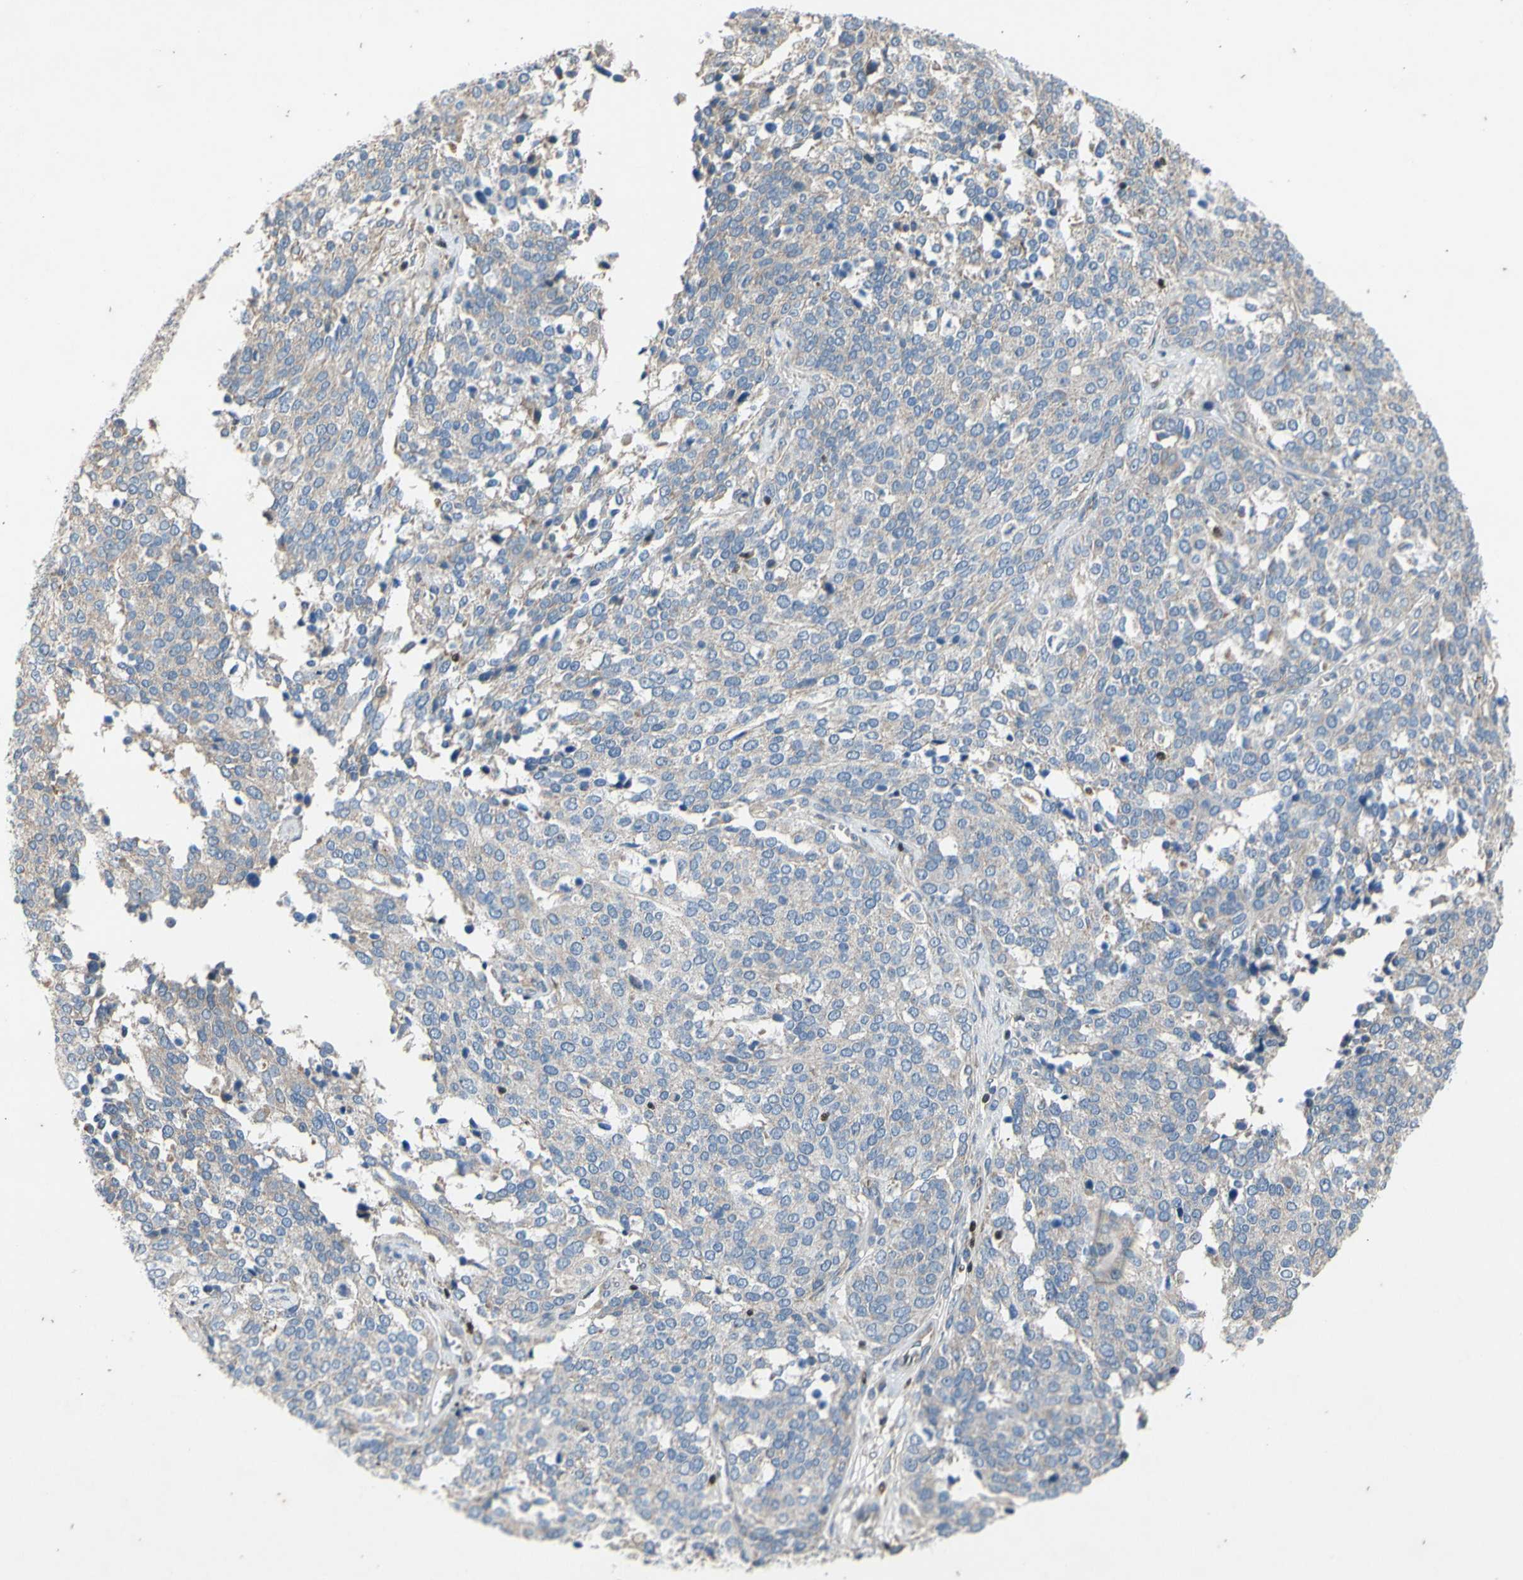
{"staining": {"intensity": "weak", "quantity": ">75%", "location": "cytoplasmic/membranous"}, "tissue": "ovarian cancer", "cell_type": "Tumor cells", "image_type": "cancer", "snomed": [{"axis": "morphology", "description": "Cystadenocarcinoma, serous, NOS"}, {"axis": "topography", "description": "Ovary"}], "caption": "A micrograph of serous cystadenocarcinoma (ovarian) stained for a protein displays weak cytoplasmic/membranous brown staining in tumor cells. (DAB IHC, brown staining for protein, blue staining for nuclei).", "gene": "TBX21", "patient": {"sex": "female", "age": 44}}